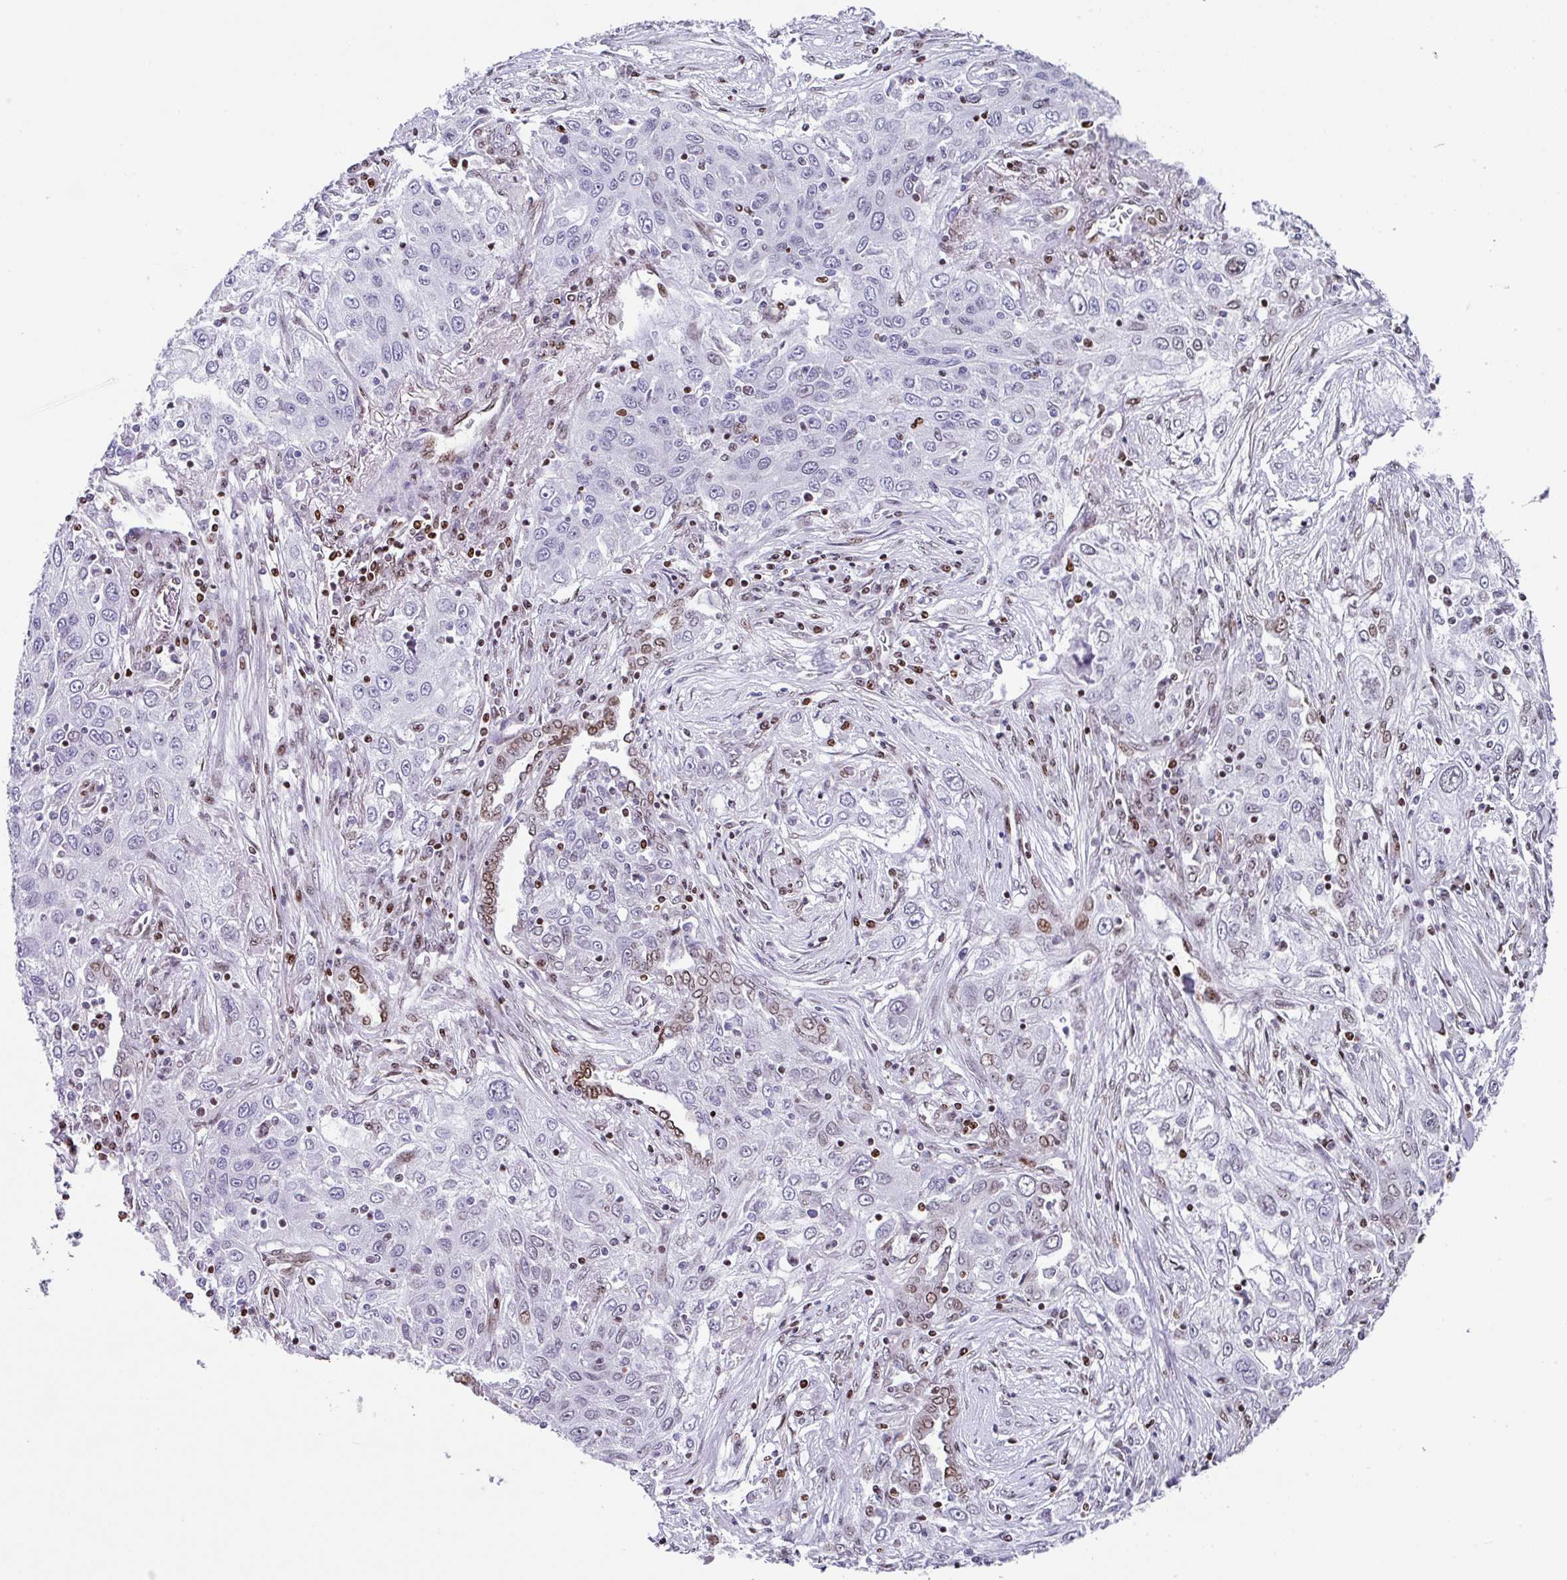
{"staining": {"intensity": "negative", "quantity": "none", "location": "none"}, "tissue": "lung cancer", "cell_type": "Tumor cells", "image_type": "cancer", "snomed": [{"axis": "morphology", "description": "Squamous cell carcinoma, NOS"}, {"axis": "topography", "description": "Lung"}], "caption": "Tumor cells are negative for protein expression in human lung squamous cell carcinoma.", "gene": "TCF3", "patient": {"sex": "female", "age": 69}}